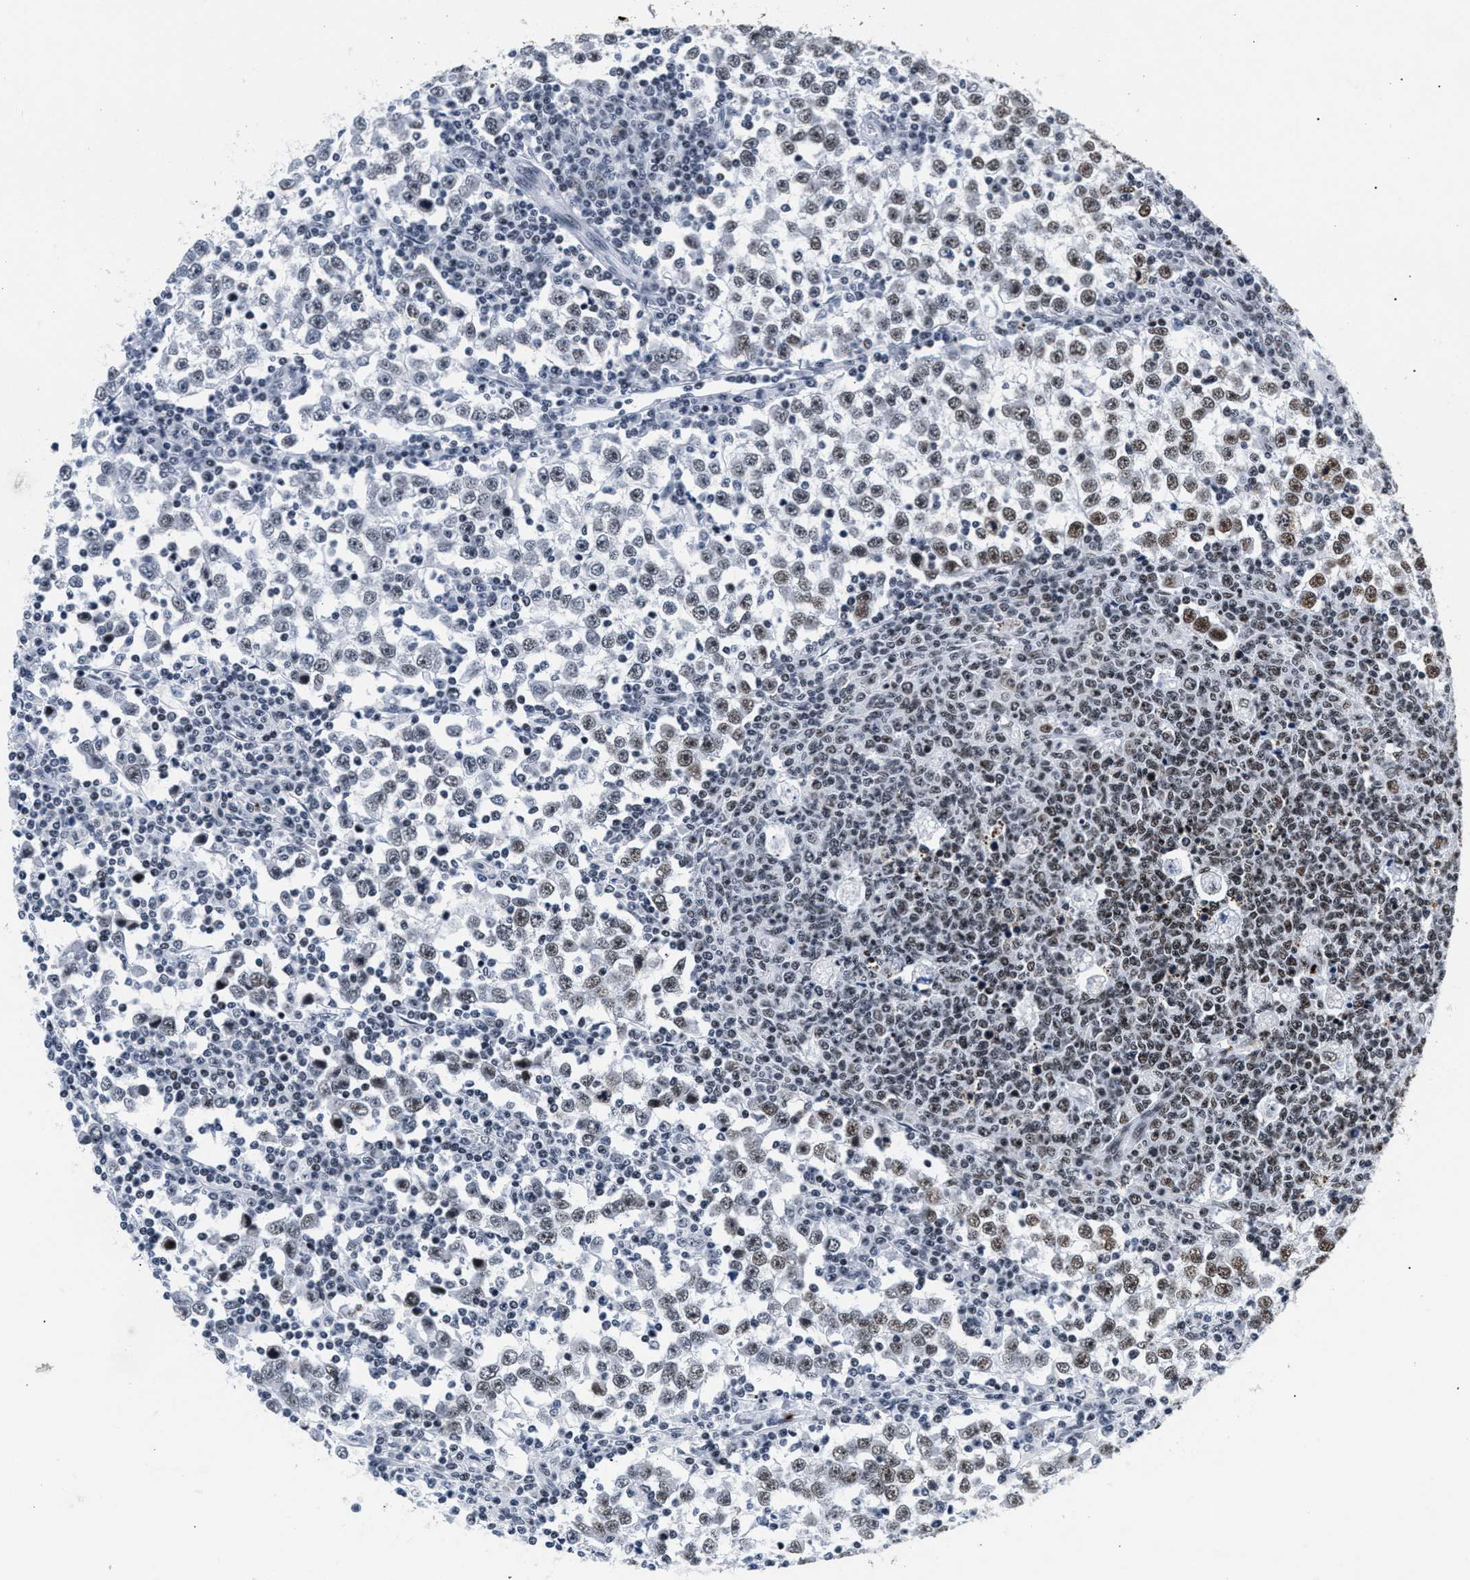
{"staining": {"intensity": "moderate", "quantity": "25%-75%", "location": "nuclear"}, "tissue": "testis cancer", "cell_type": "Tumor cells", "image_type": "cancer", "snomed": [{"axis": "morphology", "description": "Seminoma, NOS"}, {"axis": "topography", "description": "Testis"}], "caption": "Tumor cells display moderate nuclear staining in approximately 25%-75% of cells in testis cancer (seminoma).", "gene": "RAD21", "patient": {"sex": "male", "age": 65}}